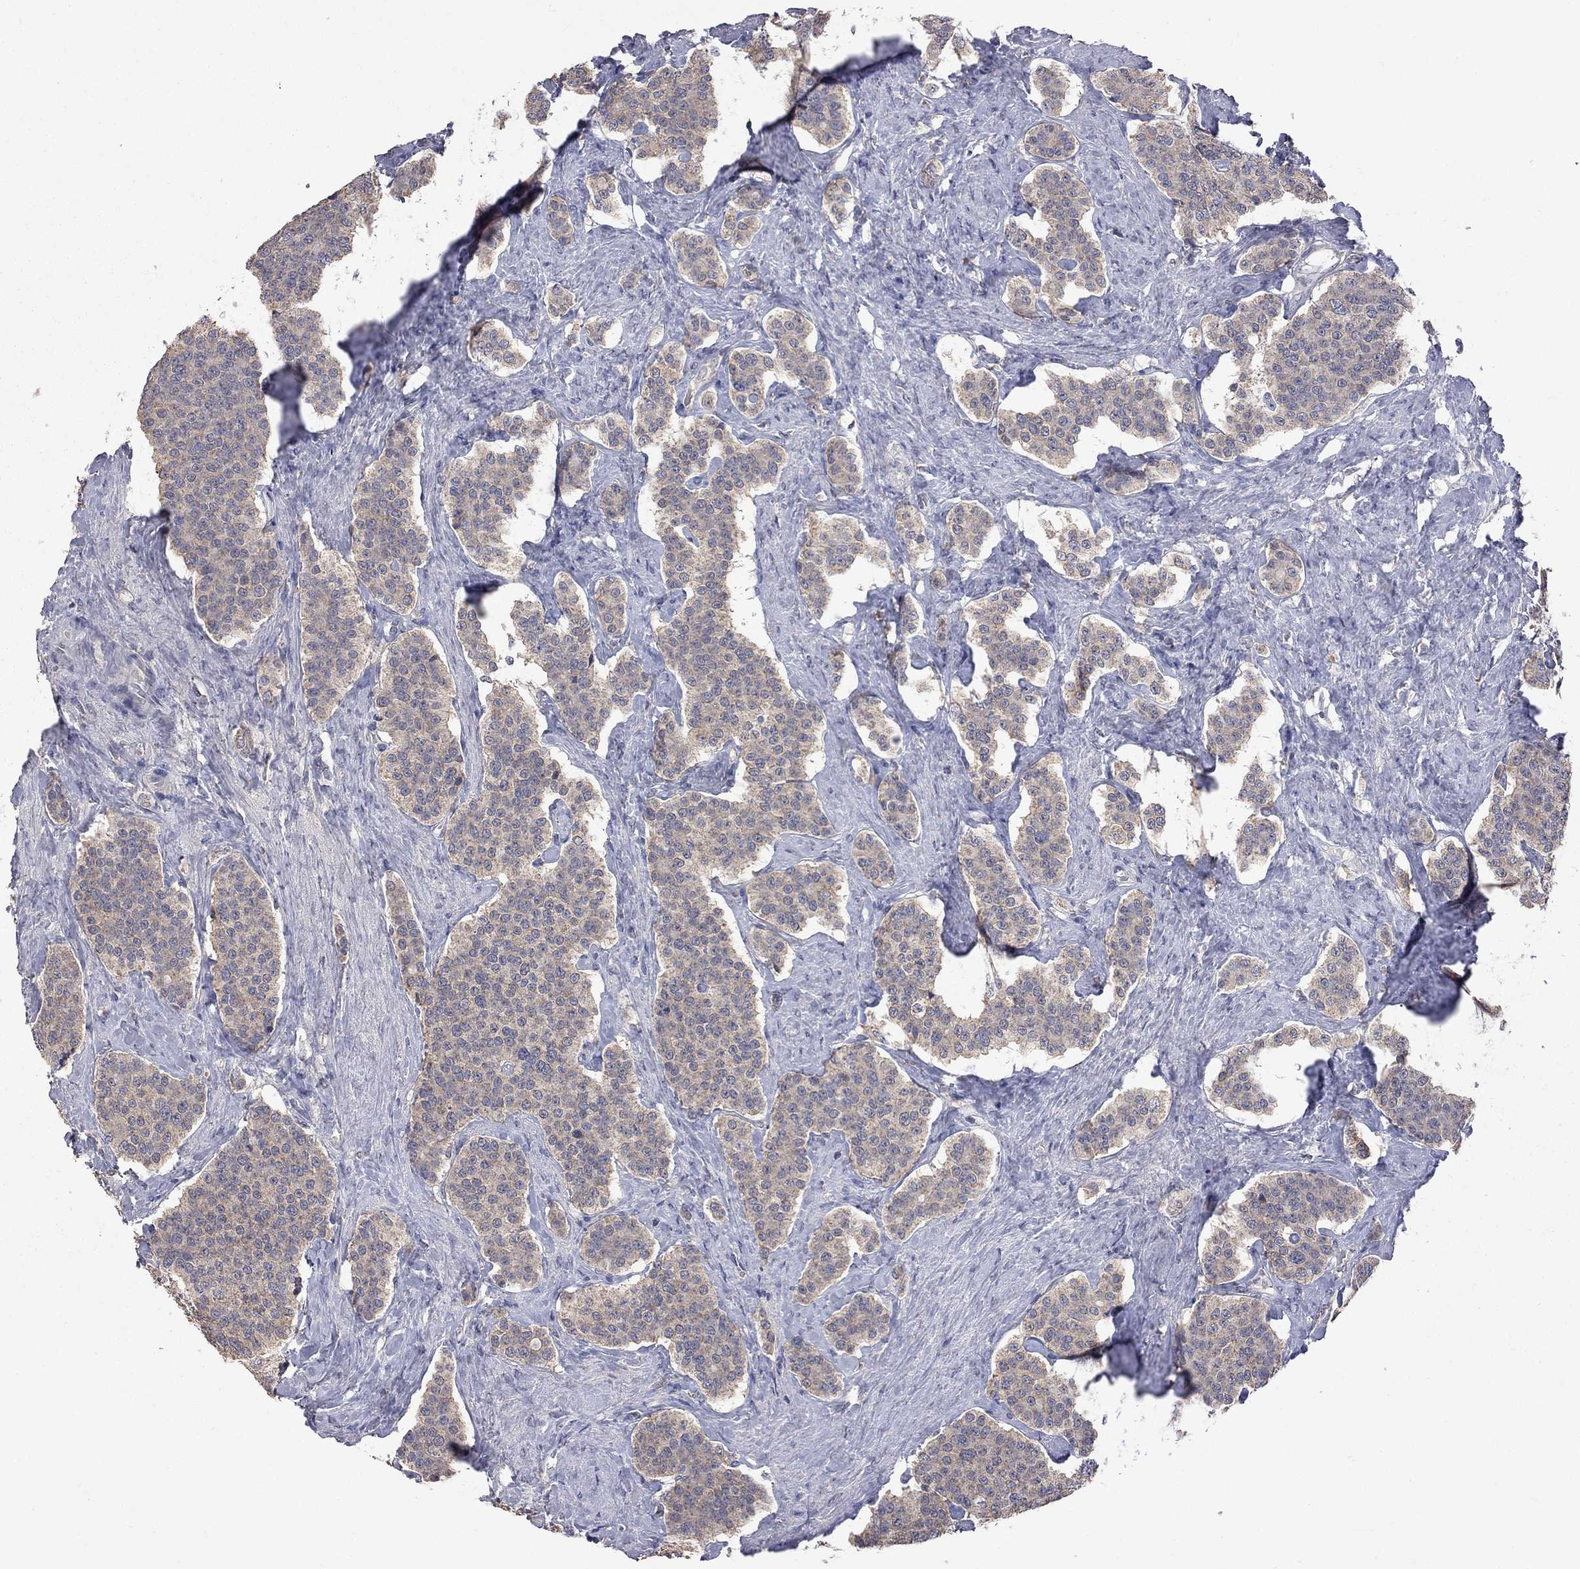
{"staining": {"intensity": "weak", "quantity": ">75%", "location": "cytoplasmic/membranous"}, "tissue": "carcinoid", "cell_type": "Tumor cells", "image_type": "cancer", "snomed": [{"axis": "morphology", "description": "Carcinoid, malignant, NOS"}, {"axis": "topography", "description": "Small intestine"}], "caption": "IHC micrograph of neoplastic tissue: human carcinoid stained using IHC demonstrates low levels of weak protein expression localized specifically in the cytoplasmic/membranous of tumor cells, appearing as a cytoplasmic/membranous brown color.", "gene": "HTR6", "patient": {"sex": "female", "age": 58}}